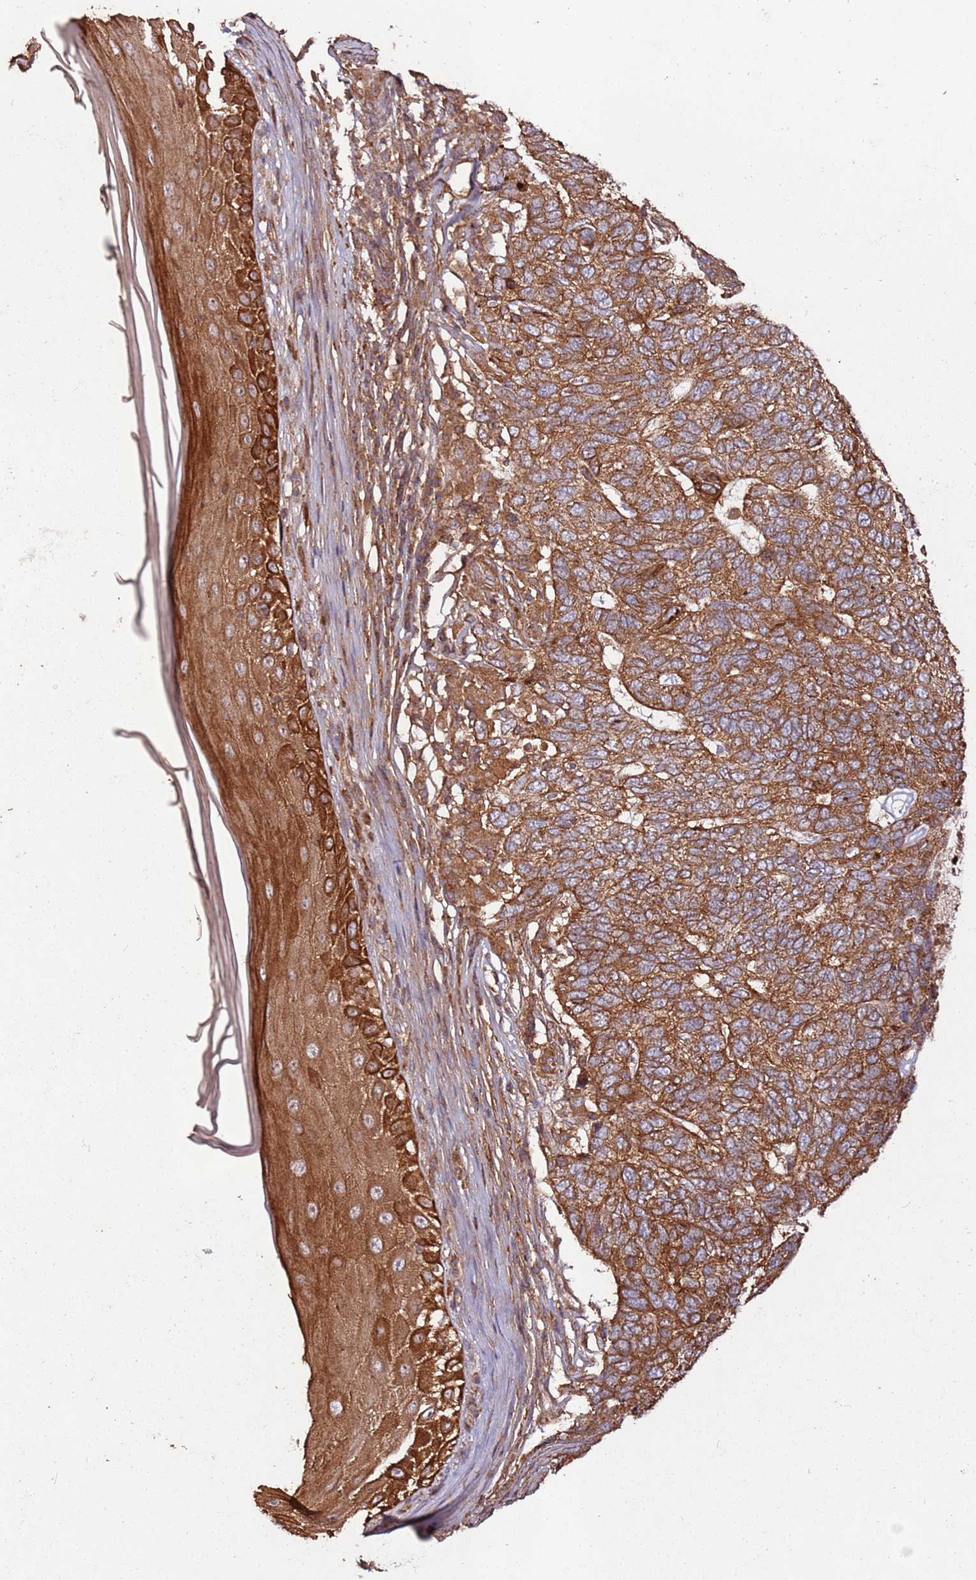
{"staining": {"intensity": "strong", "quantity": ">75%", "location": "cytoplasmic/membranous"}, "tissue": "skin cancer", "cell_type": "Tumor cells", "image_type": "cancer", "snomed": [{"axis": "morphology", "description": "Basal cell carcinoma"}, {"axis": "topography", "description": "Skin"}], "caption": "Skin basal cell carcinoma was stained to show a protein in brown. There is high levels of strong cytoplasmic/membranous expression in about >75% of tumor cells.", "gene": "FAM186A", "patient": {"sex": "female", "age": 65}}